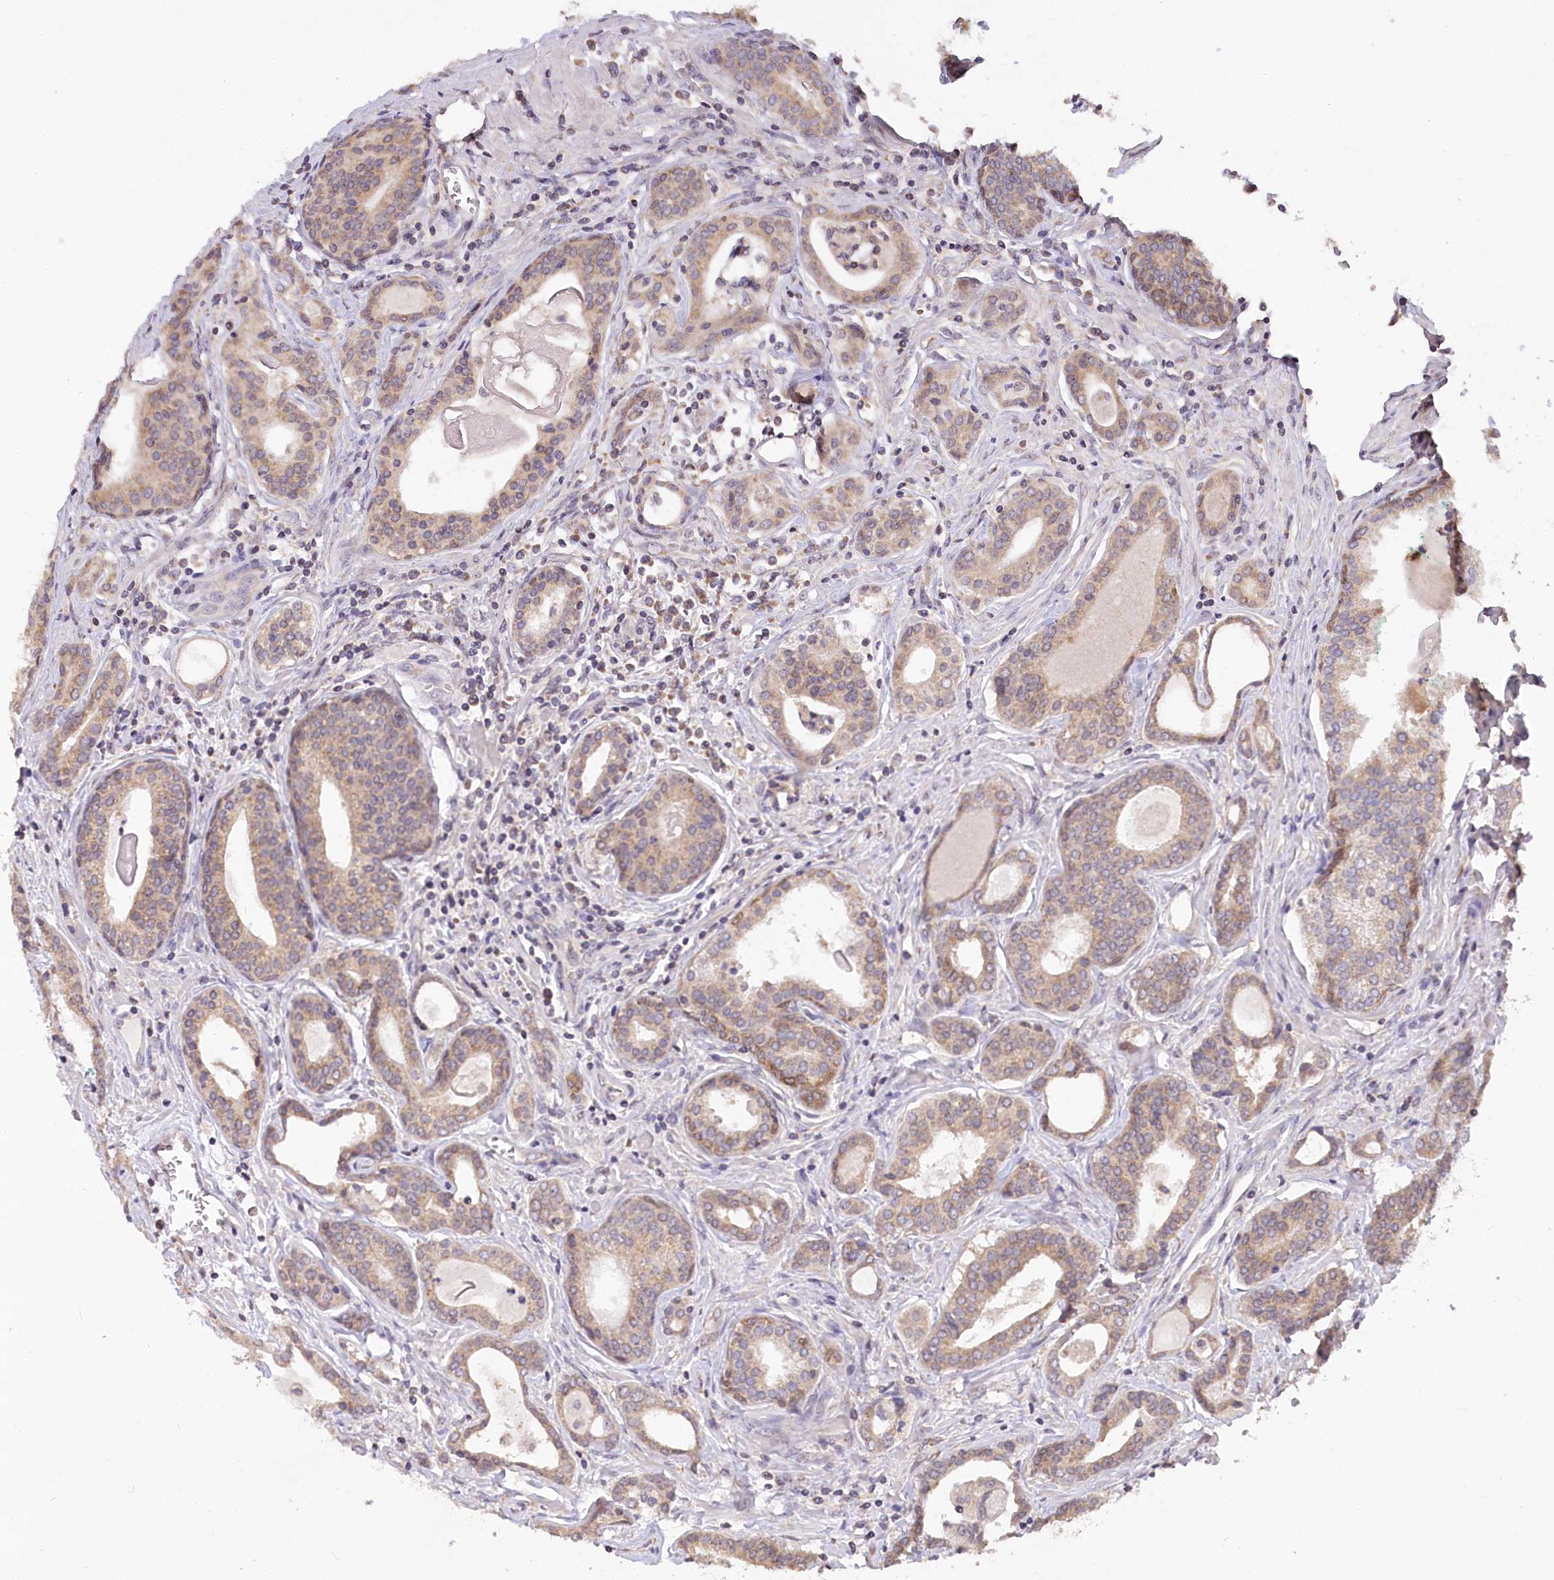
{"staining": {"intensity": "weak", "quantity": ">75%", "location": "cytoplasmic/membranous"}, "tissue": "prostate cancer", "cell_type": "Tumor cells", "image_type": "cancer", "snomed": [{"axis": "morphology", "description": "Adenocarcinoma, High grade"}, {"axis": "topography", "description": "Prostate"}], "caption": "Immunohistochemistry (IHC) (DAB (3,3'-diaminobenzidine)) staining of human prostate cancer exhibits weak cytoplasmic/membranous protein expression in about >75% of tumor cells. (Stains: DAB (3,3'-diaminobenzidine) in brown, nuclei in blue, Microscopy: brightfield microscopy at high magnification).", "gene": "STT3B", "patient": {"sex": "male", "age": 68}}